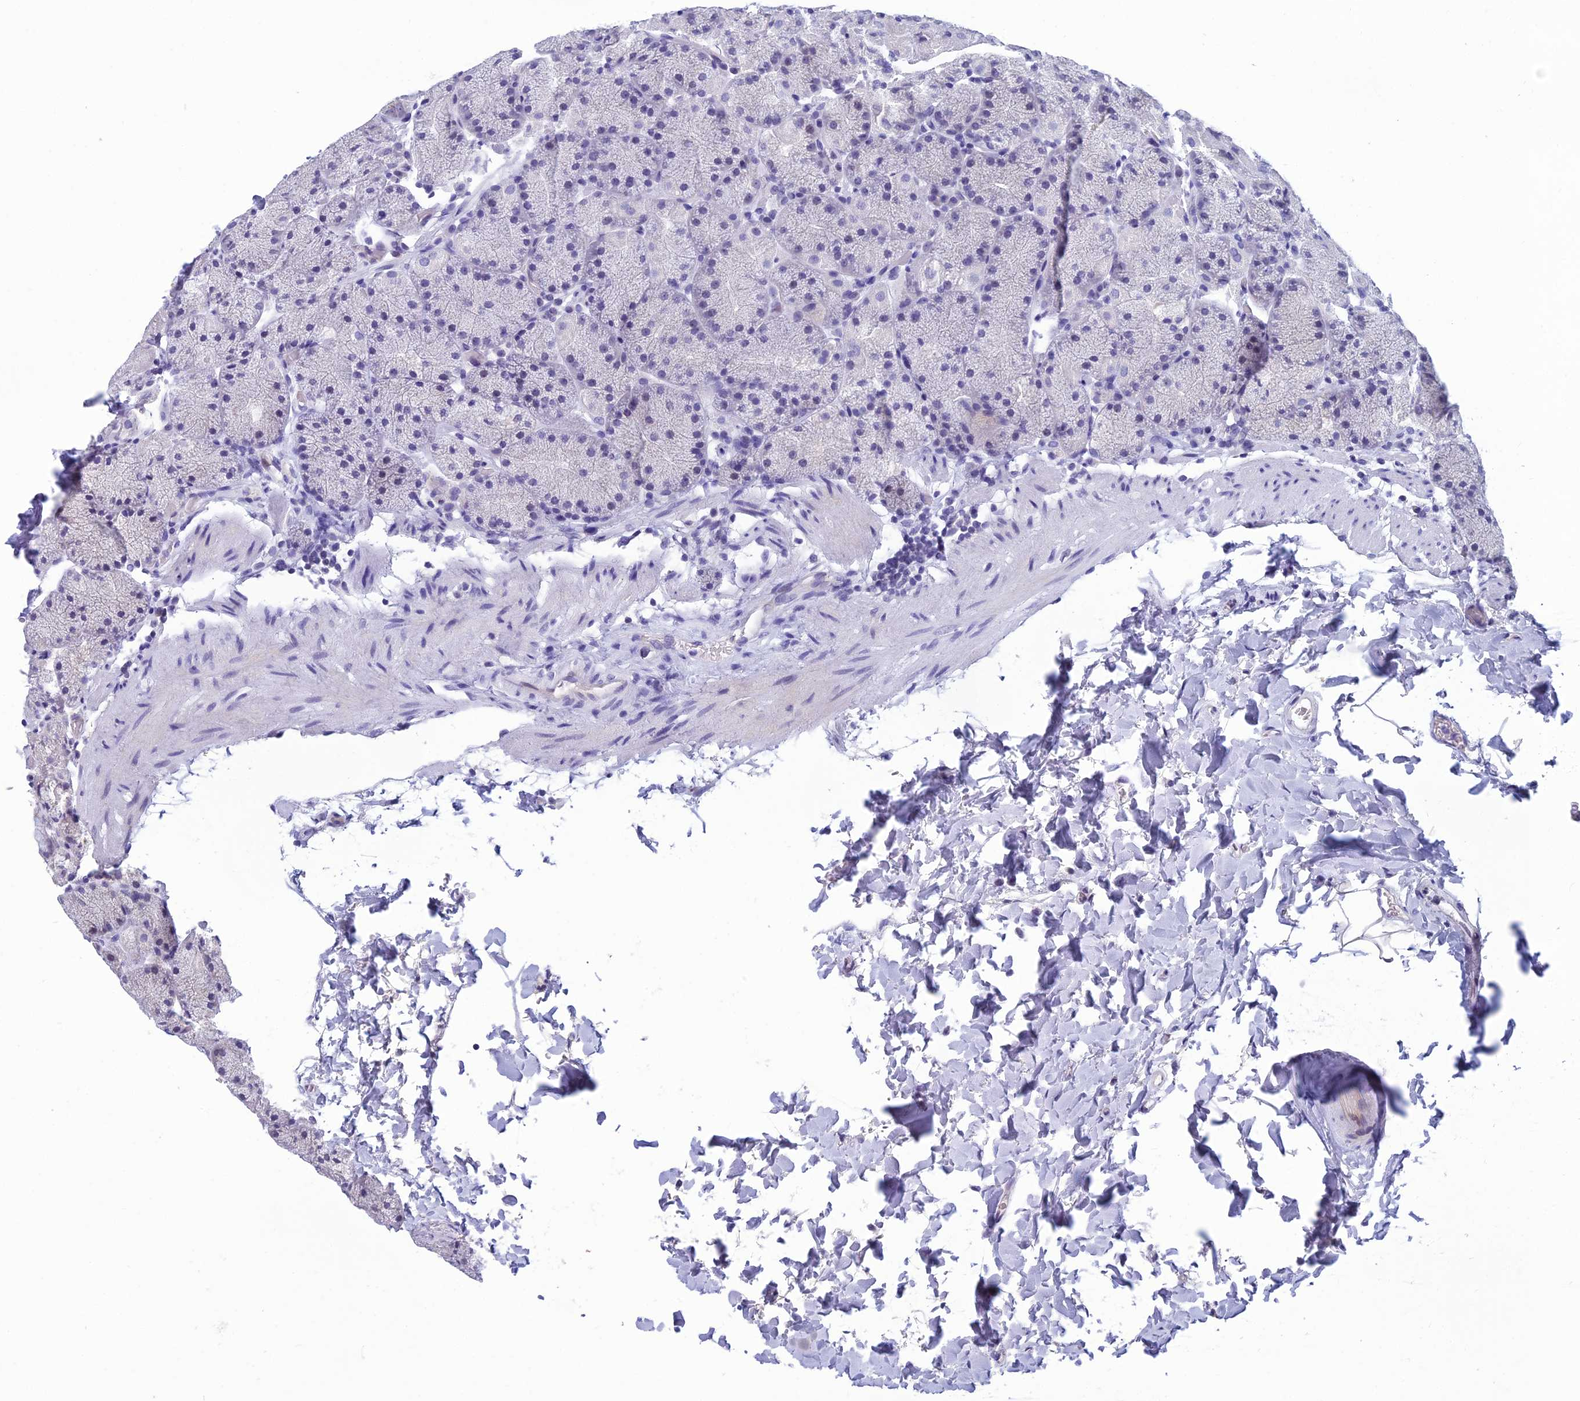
{"staining": {"intensity": "negative", "quantity": "none", "location": "none"}, "tissue": "stomach", "cell_type": "Glandular cells", "image_type": "normal", "snomed": [{"axis": "morphology", "description": "Normal tissue, NOS"}, {"axis": "topography", "description": "Stomach, upper"}, {"axis": "topography", "description": "Stomach, lower"}], "caption": "Stomach stained for a protein using IHC demonstrates no staining glandular cells.", "gene": "GRWD1", "patient": {"sex": "male", "age": 67}}